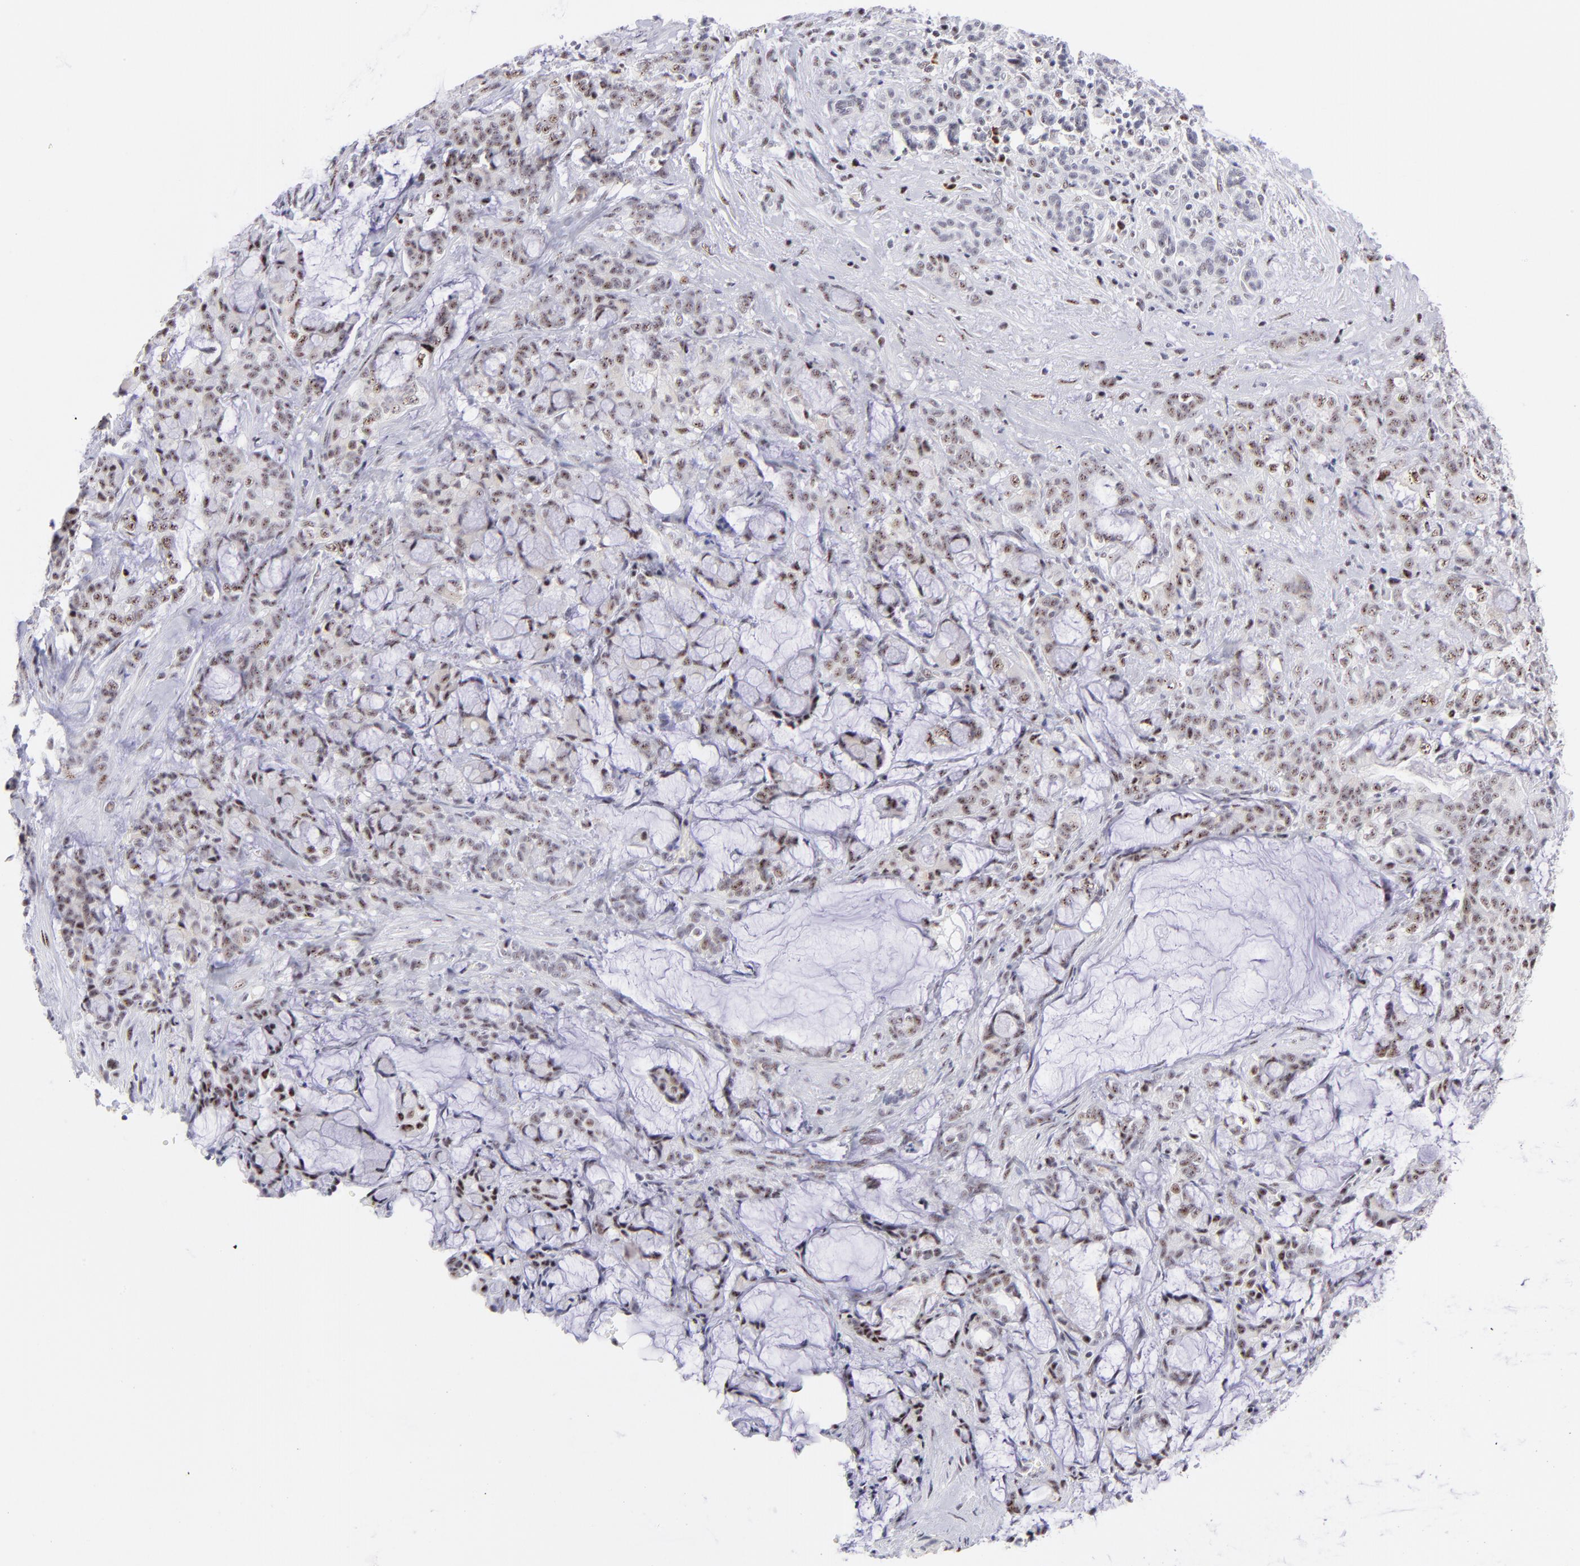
{"staining": {"intensity": "weak", "quantity": ">75%", "location": "nuclear"}, "tissue": "pancreatic cancer", "cell_type": "Tumor cells", "image_type": "cancer", "snomed": [{"axis": "morphology", "description": "Adenocarcinoma, NOS"}, {"axis": "topography", "description": "Pancreas"}], "caption": "A low amount of weak nuclear staining is appreciated in about >75% of tumor cells in pancreatic cancer (adenocarcinoma) tissue.", "gene": "CDC25C", "patient": {"sex": "female", "age": 73}}